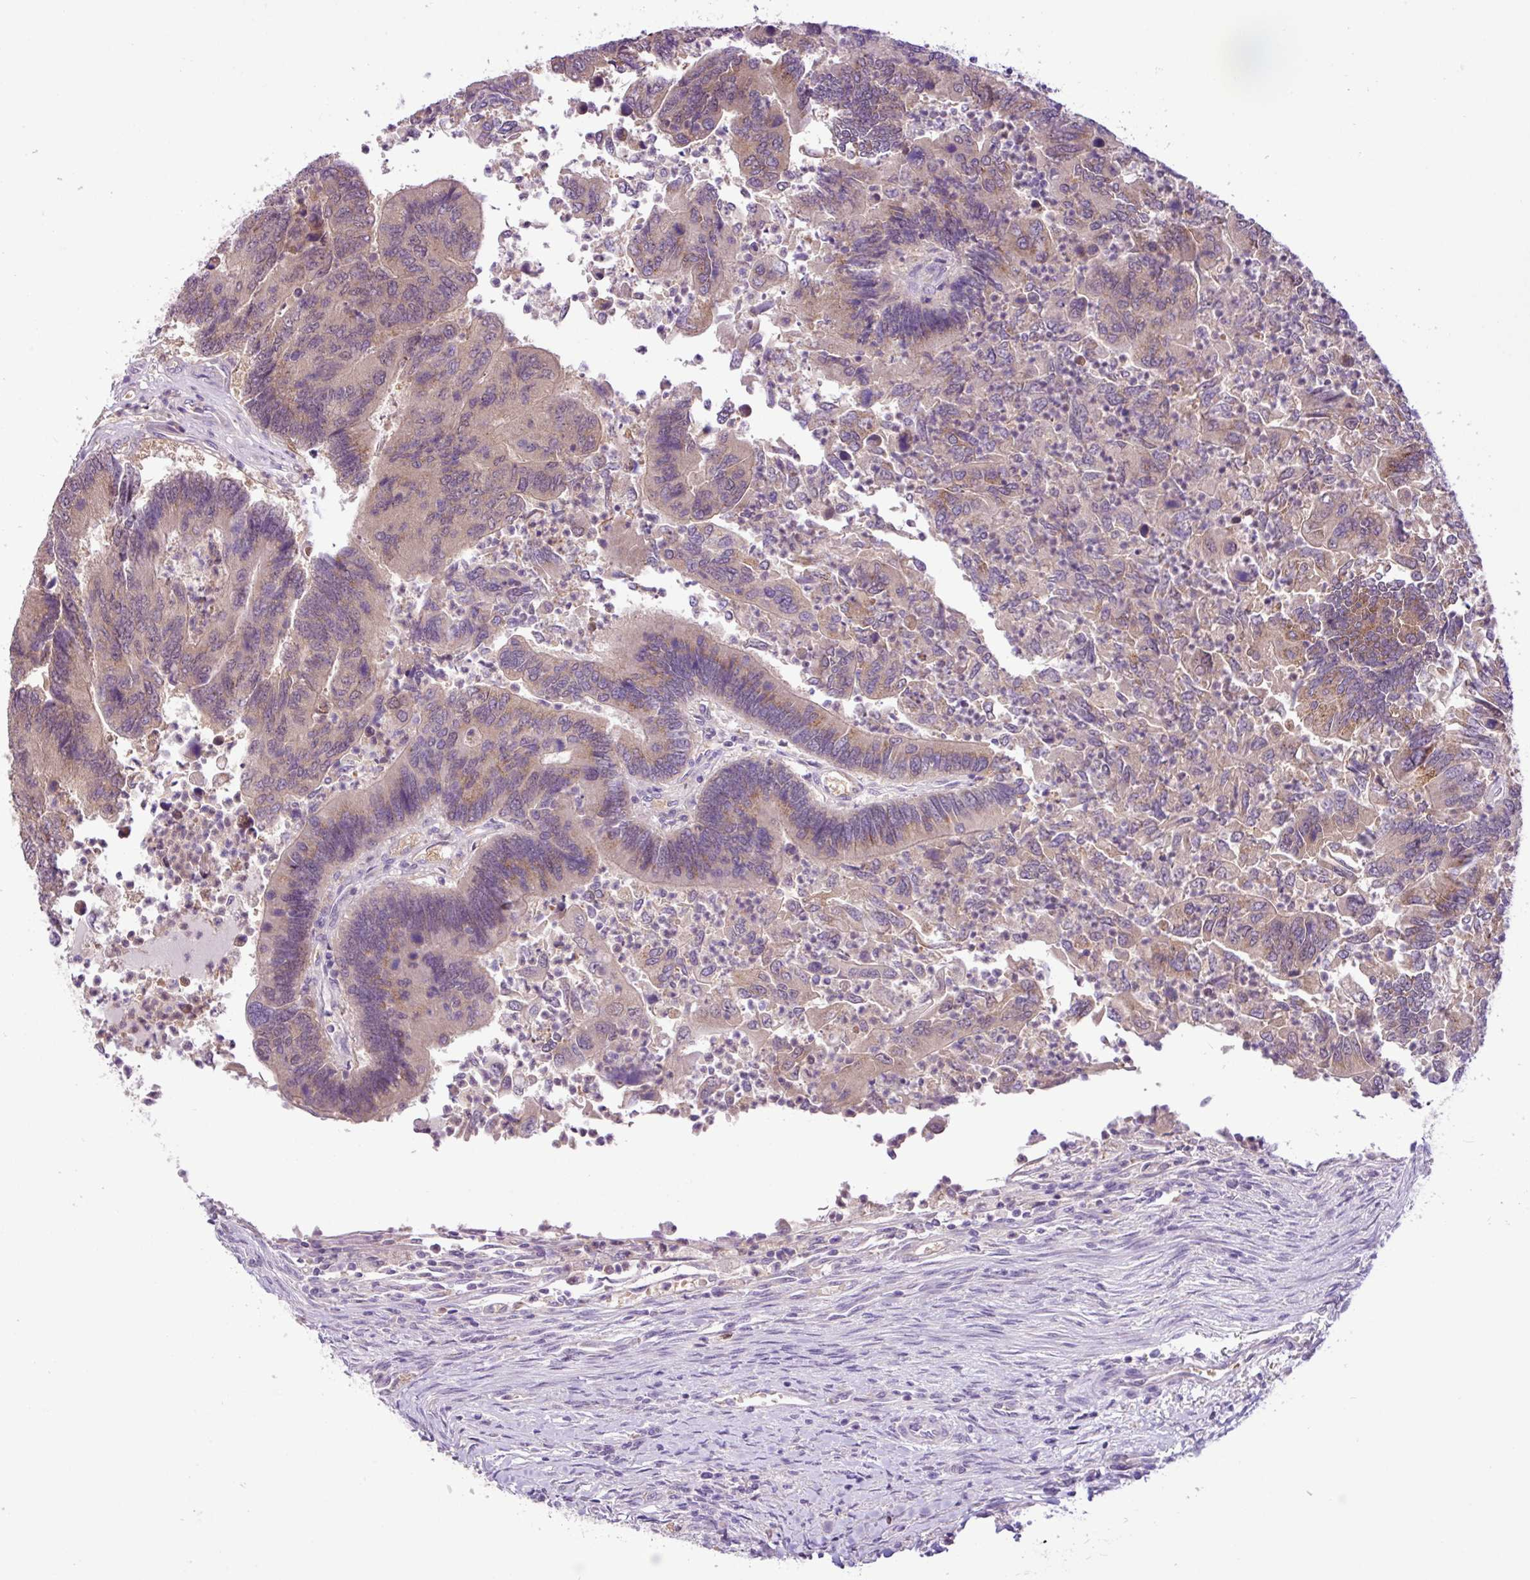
{"staining": {"intensity": "moderate", "quantity": "25%-75%", "location": "cytoplasmic/membranous"}, "tissue": "colorectal cancer", "cell_type": "Tumor cells", "image_type": "cancer", "snomed": [{"axis": "morphology", "description": "Adenocarcinoma, NOS"}, {"axis": "topography", "description": "Colon"}], "caption": "Immunohistochemical staining of human adenocarcinoma (colorectal) displays medium levels of moderate cytoplasmic/membranous staining in about 25%-75% of tumor cells.", "gene": "TONSL", "patient": {"sex": "female", "age": 67}}